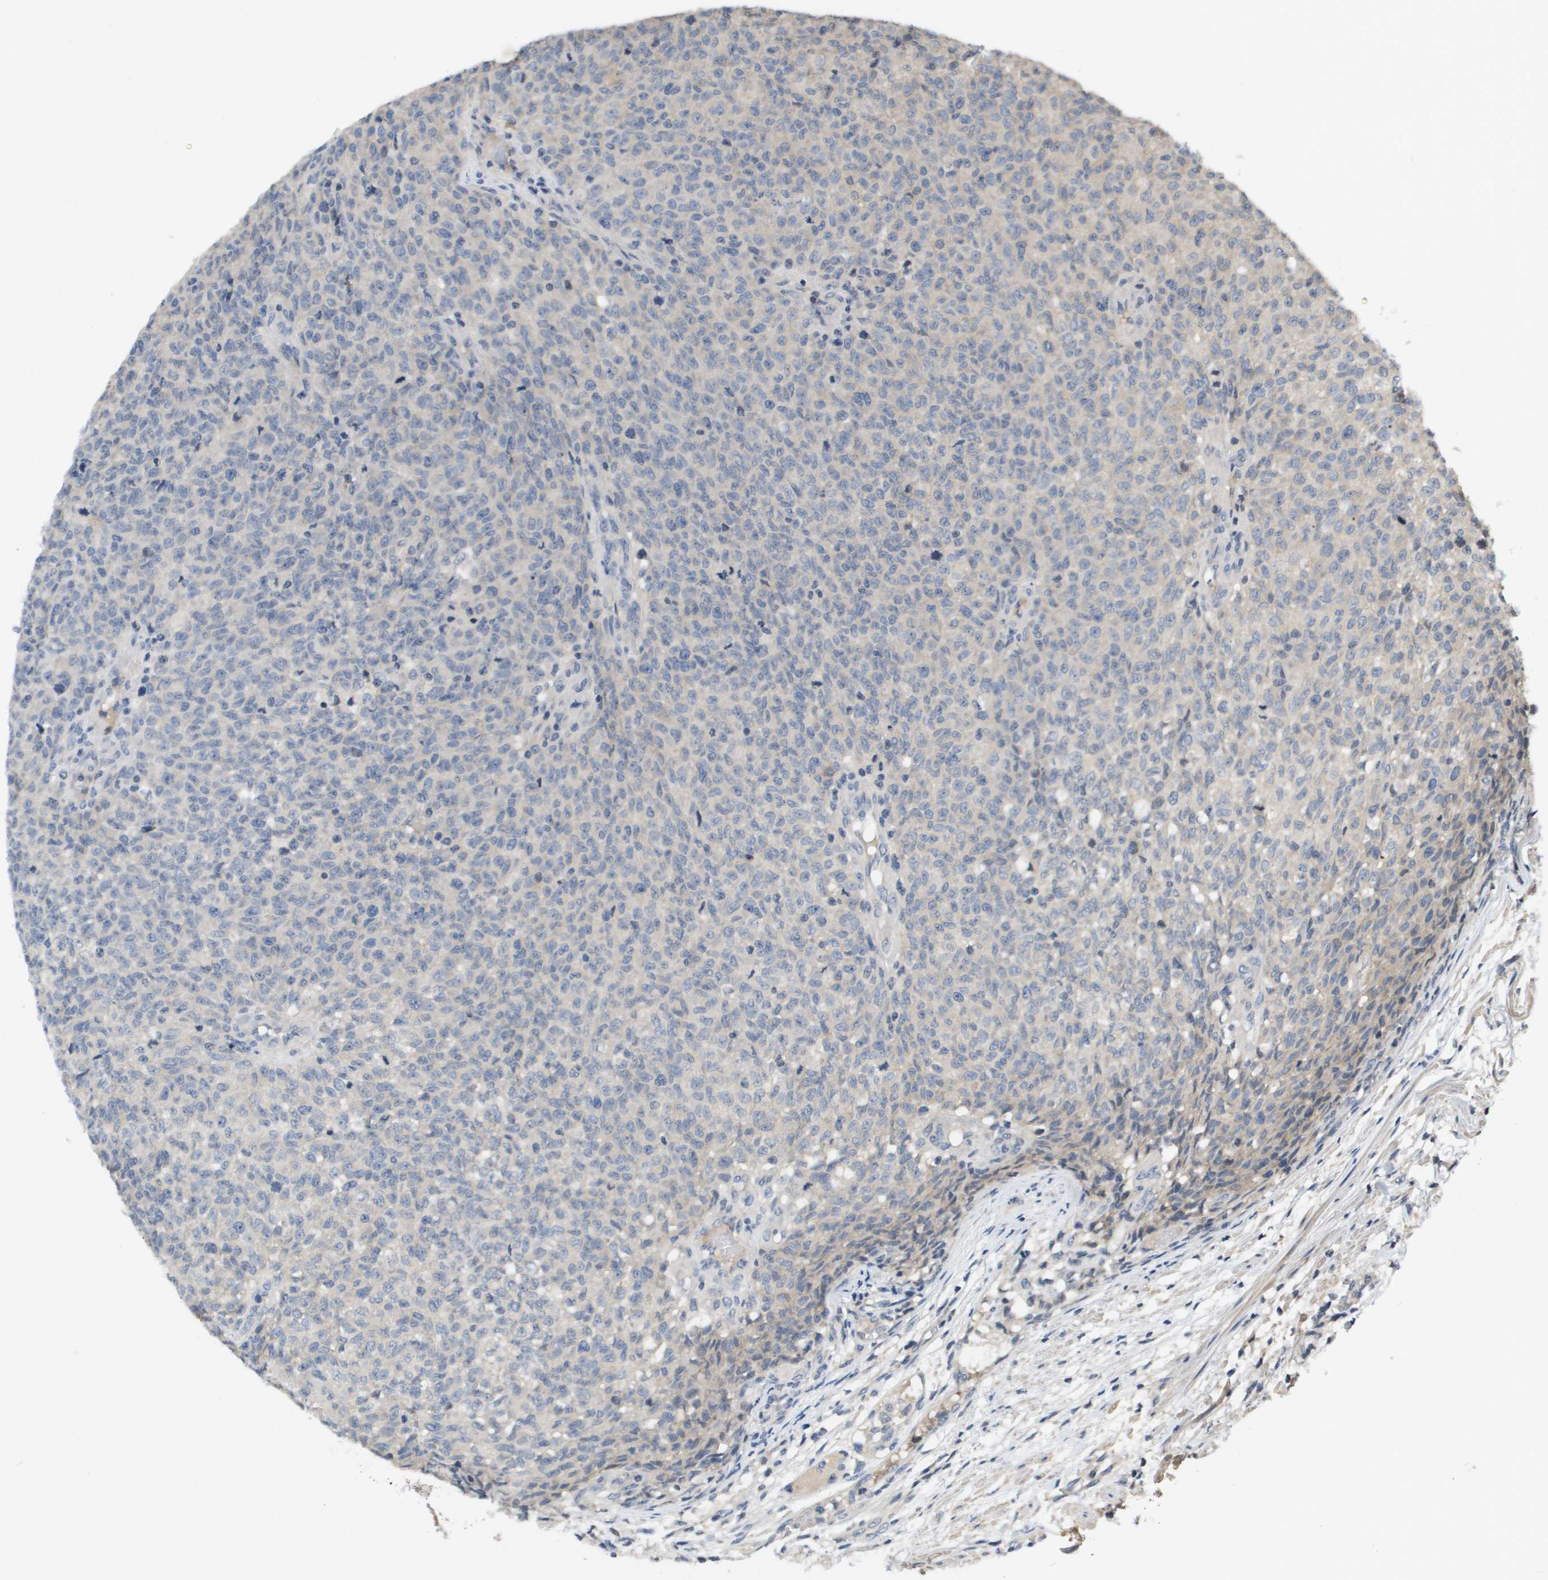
{"staining": {"intensity": "negative", "quantity": "none", "location": "none"}, "tissue": "testis cancer", "cell_type": "Tumor cells", "image_type": "cancer", "snomed": [{"axis": "morphology", "description": "Seminoma, NOS"}, {"axis": "topography", "description": "Testis"}], "caption": "Tumor cells are negative for brown protein staining in seminoma (testis). The staining is performed using DAB brown chromogen with nuclei counter-stained in using hematoxylin.", "gene": "CAPN11", "patient": {"sex": "male", "age": 59}}